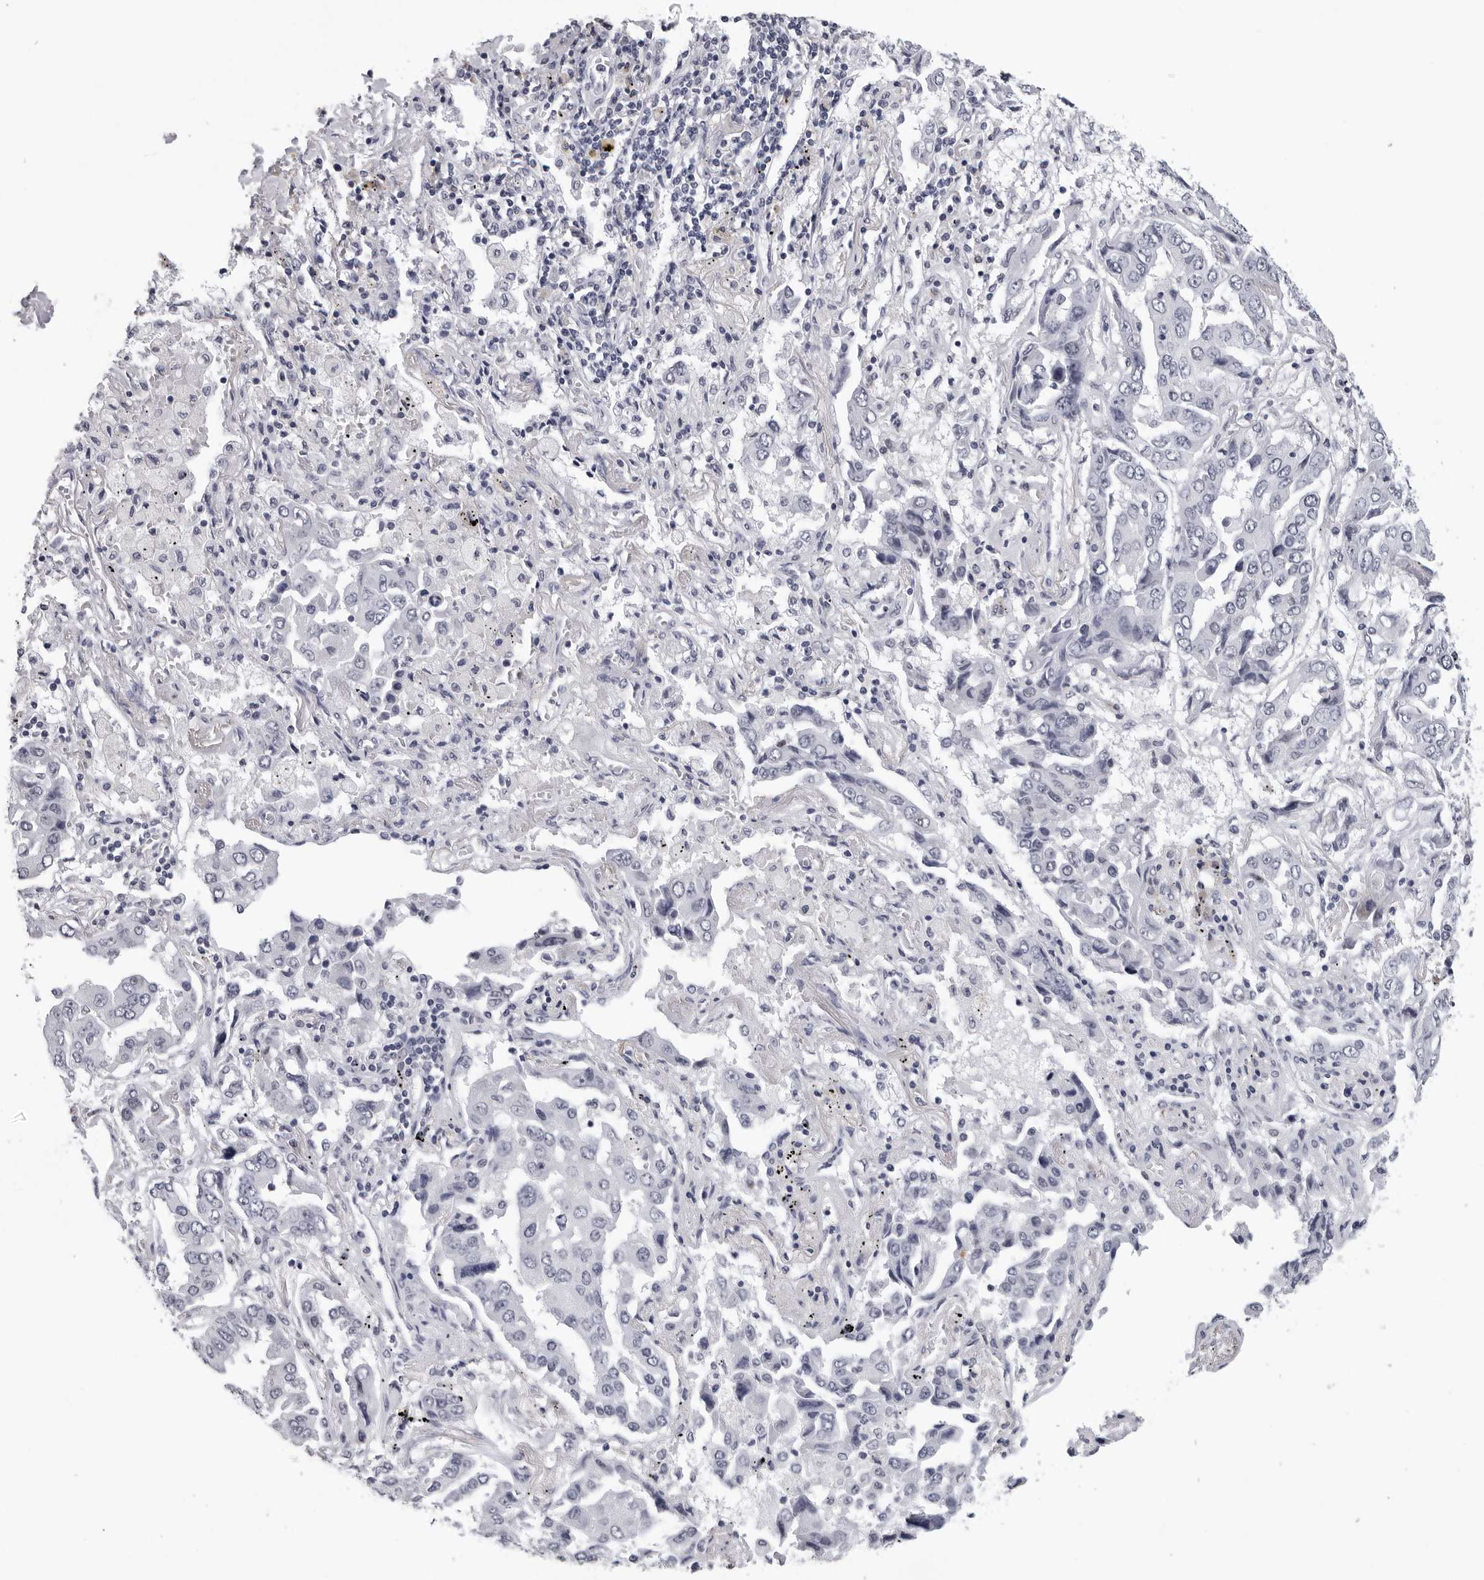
{"staining": {"intensity": "negative", "quantity": "none", "location": "none"}, "tissue": "lung cancer", "cell_type": "Tumor cells", "image_type": "cancer", "snomed": [{"axis": "morphology", "description": "Adenocarcinoma, NOS"}, {"axis": "topography", "description": "Lung"}], "caption": "Protein analysis of adenocarcinoma (lung) shows no significant positivity in tumor cells.", "gene": "GNL2", "patient": {"sex": "female", "age": 65}}